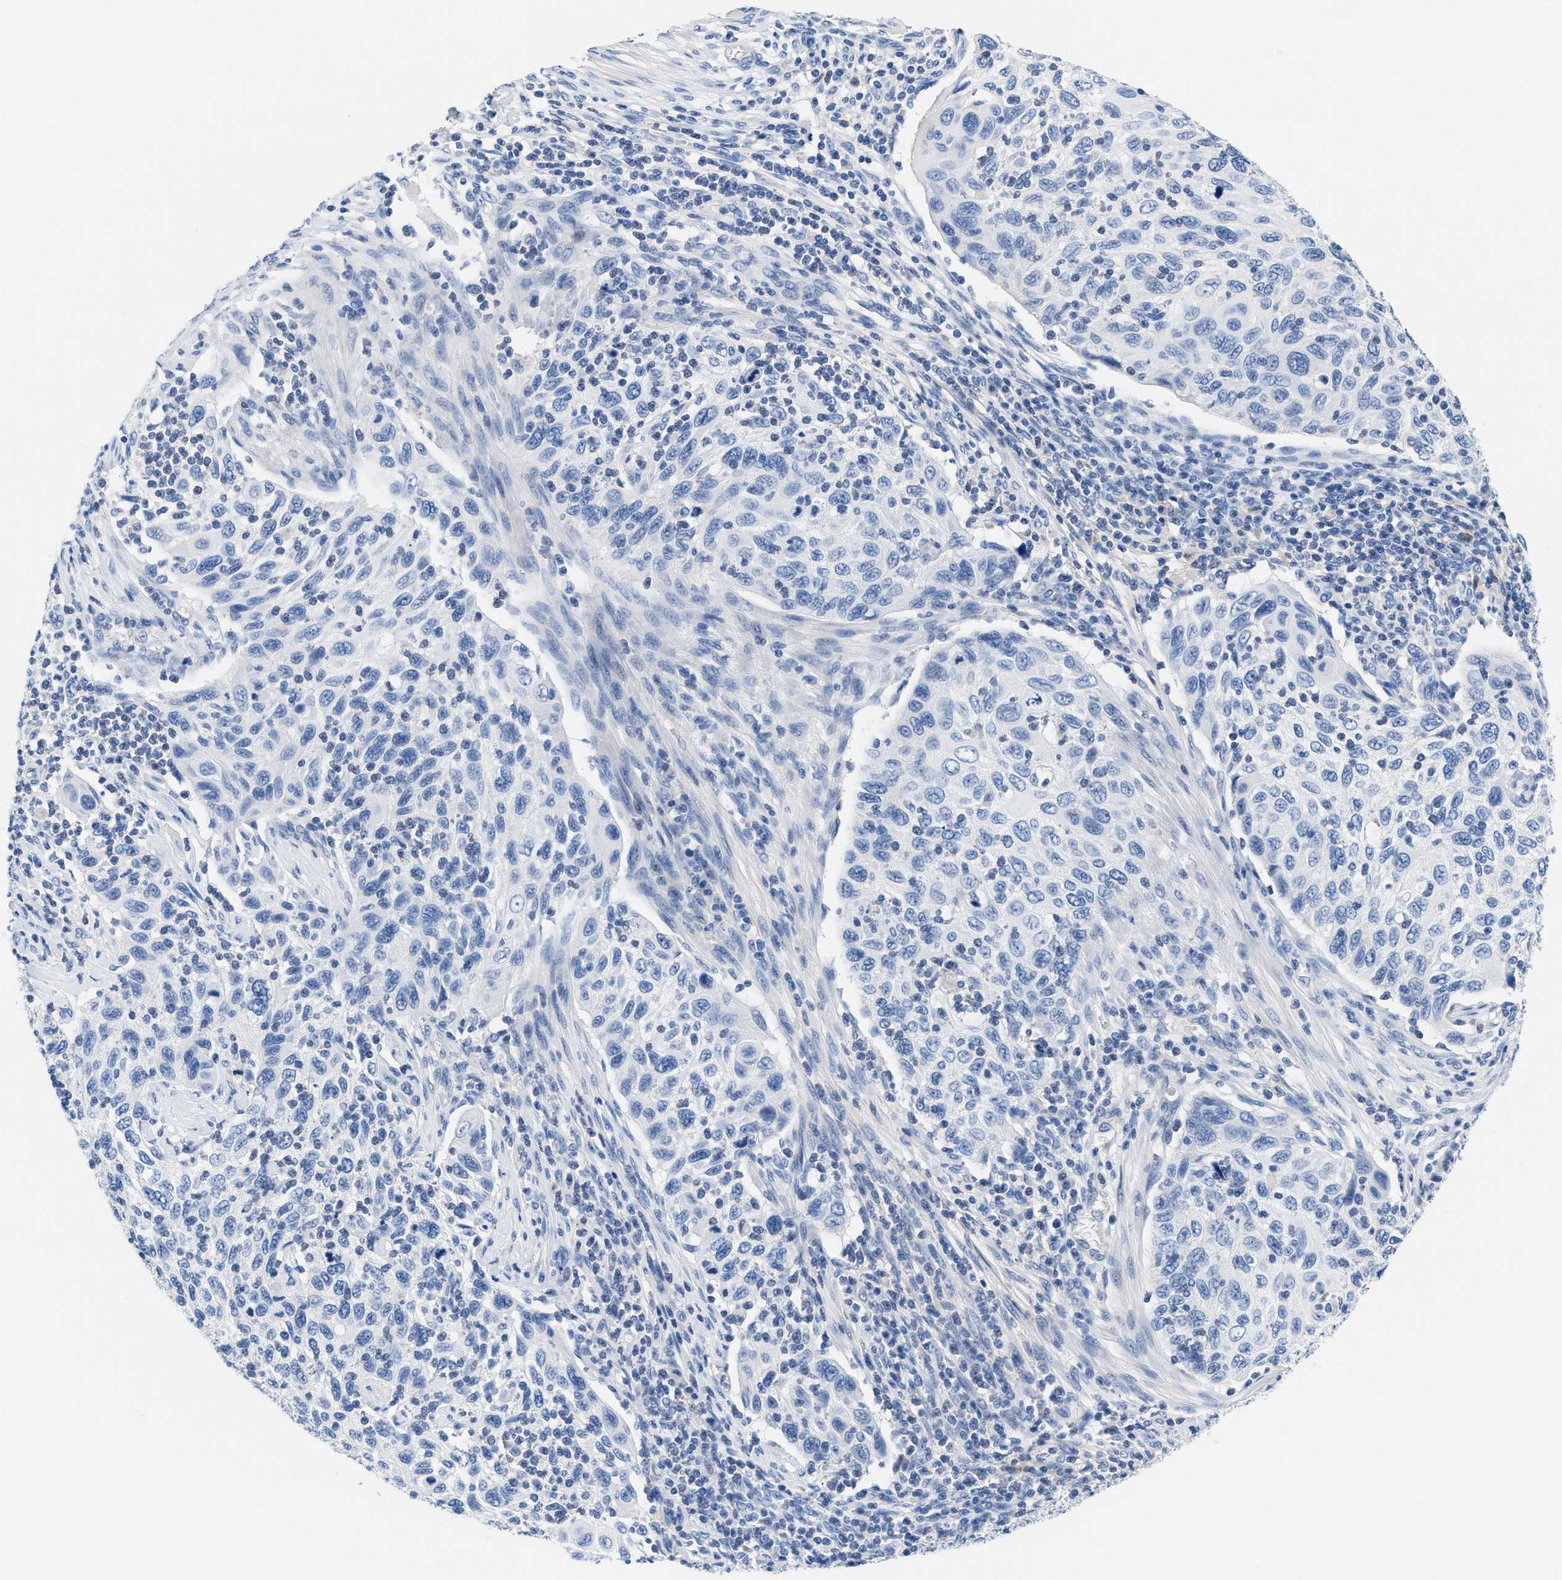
{"staining": {"intensity": "negative", "quantity": "none", "location": "none"}, "tissue": "cervical cancer", "cell_type": "Tumor cells", "image_type": "cancer", "snomed": [{"axis": "morphology", "description": "Squamous cell carcinoma, NOS"}, {"axis": "topography", "description": "Cervix"}], "caption": "DAB immunohistochemical staining of squamous cell carcinoma (cervical) exhibits no significant positivity in tumor cells.", "gene": "SLFN13", "patient": {"sex": "female", "age": 70}}